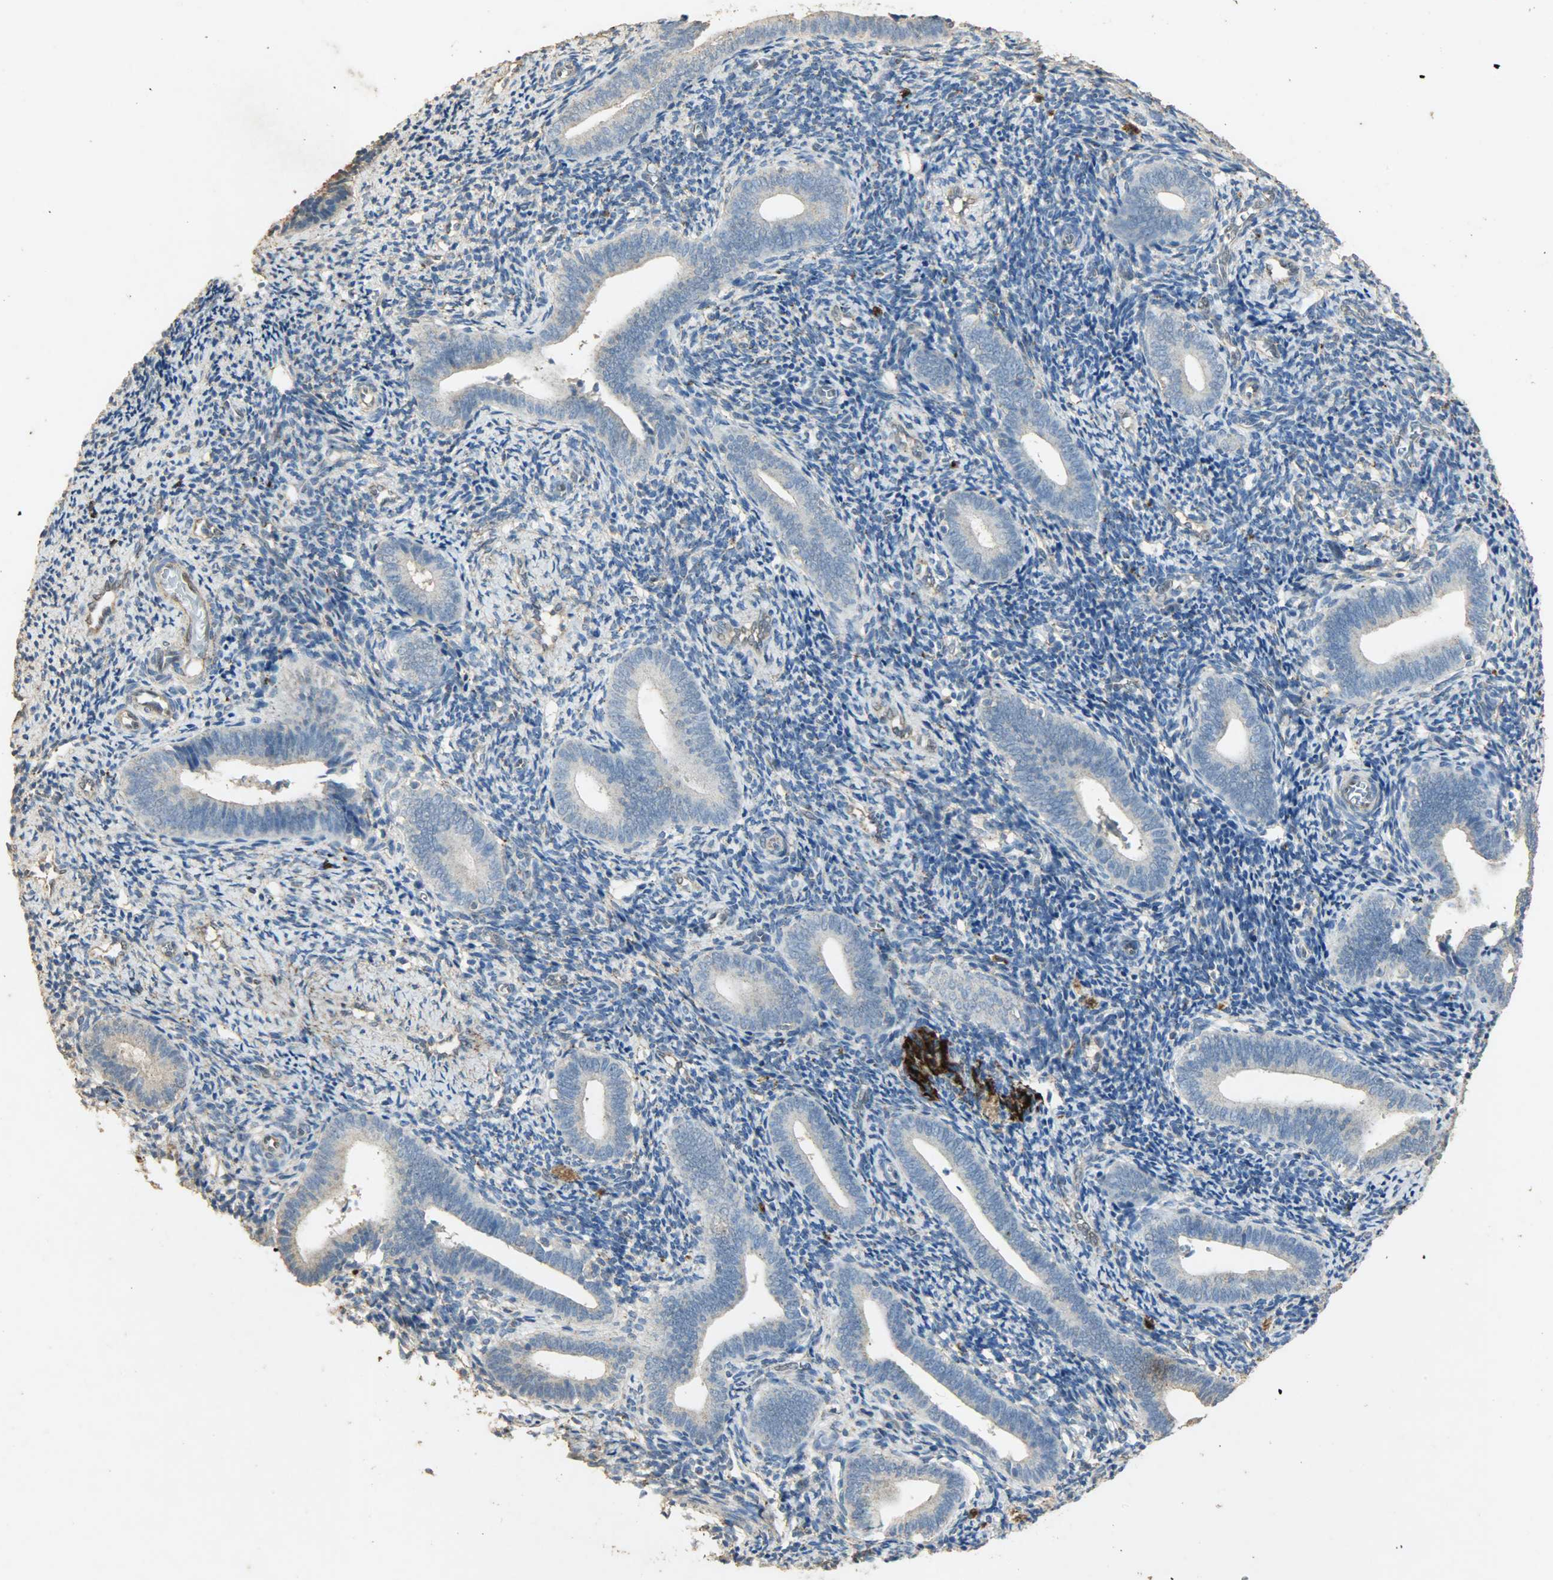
{"staining": {"intensity": "weak", "quantity": "<25%", "location": "cytoplasmic/membranous"}, "tissue": "endometrium", "cell_type": "Cells in endometrial stroma", "image_type": "normal", "snomed": [{"axis": "morphology", "description": "Normal tissue, NOS"}, {"axis": "topography", "description": "Uterus"}, {"axis": "topography", "description": "Endometrium"}], "caption": "The immunohistochemistry histopathology image has no significant staining in cells in endometrial stroma of endometrium. (DAB IHC with hematoxylin counter stain).", "gene": "ASB9", "patient": {"sex": "female", "age": 33}}